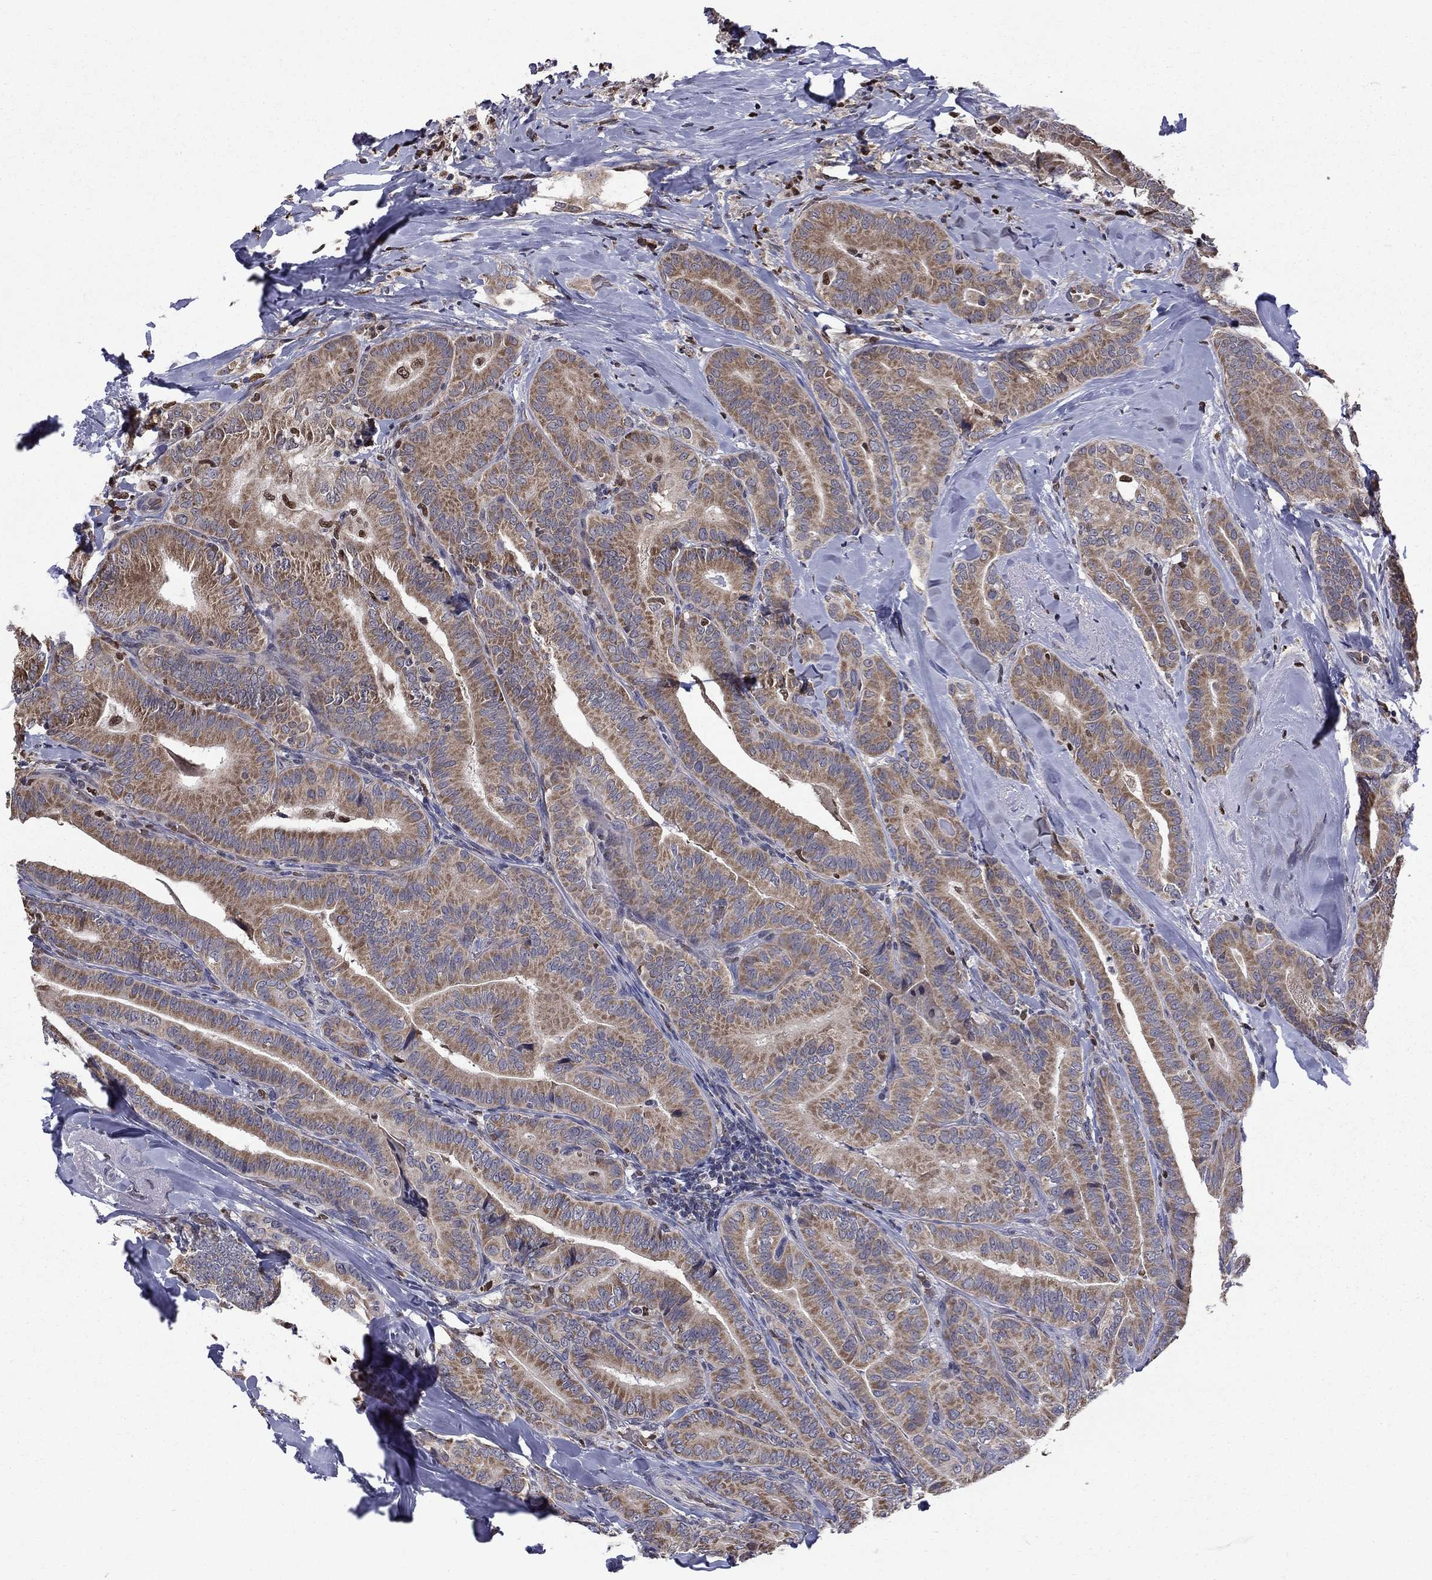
{"staining": {"intensity": "moderate", "quantity": "25%-75%", "location": "cytoplasmic/membranous"}, "tissue": "thyroid cancer", "cell_type": "Tumor cells", "image_type": "cancer", "snomed": [{"axis": "morphology", "description": "Papillary adenocarcinoma, NOS"}, {"axis": "topography", "description": "Thyroid gland"}], "caption": "Thyroid cancer (papillary adenocarcinoma) tissue reveals moderate cytoplasmic/membranous positivity in about 25%-75% of tumor cells, visualized by immunohistochemistry. Ihc stains the protein of interest in brown and the nuclei are stained blue.", "gene": "HSPB2", "patient": {"sex": "male", "age": 61}}